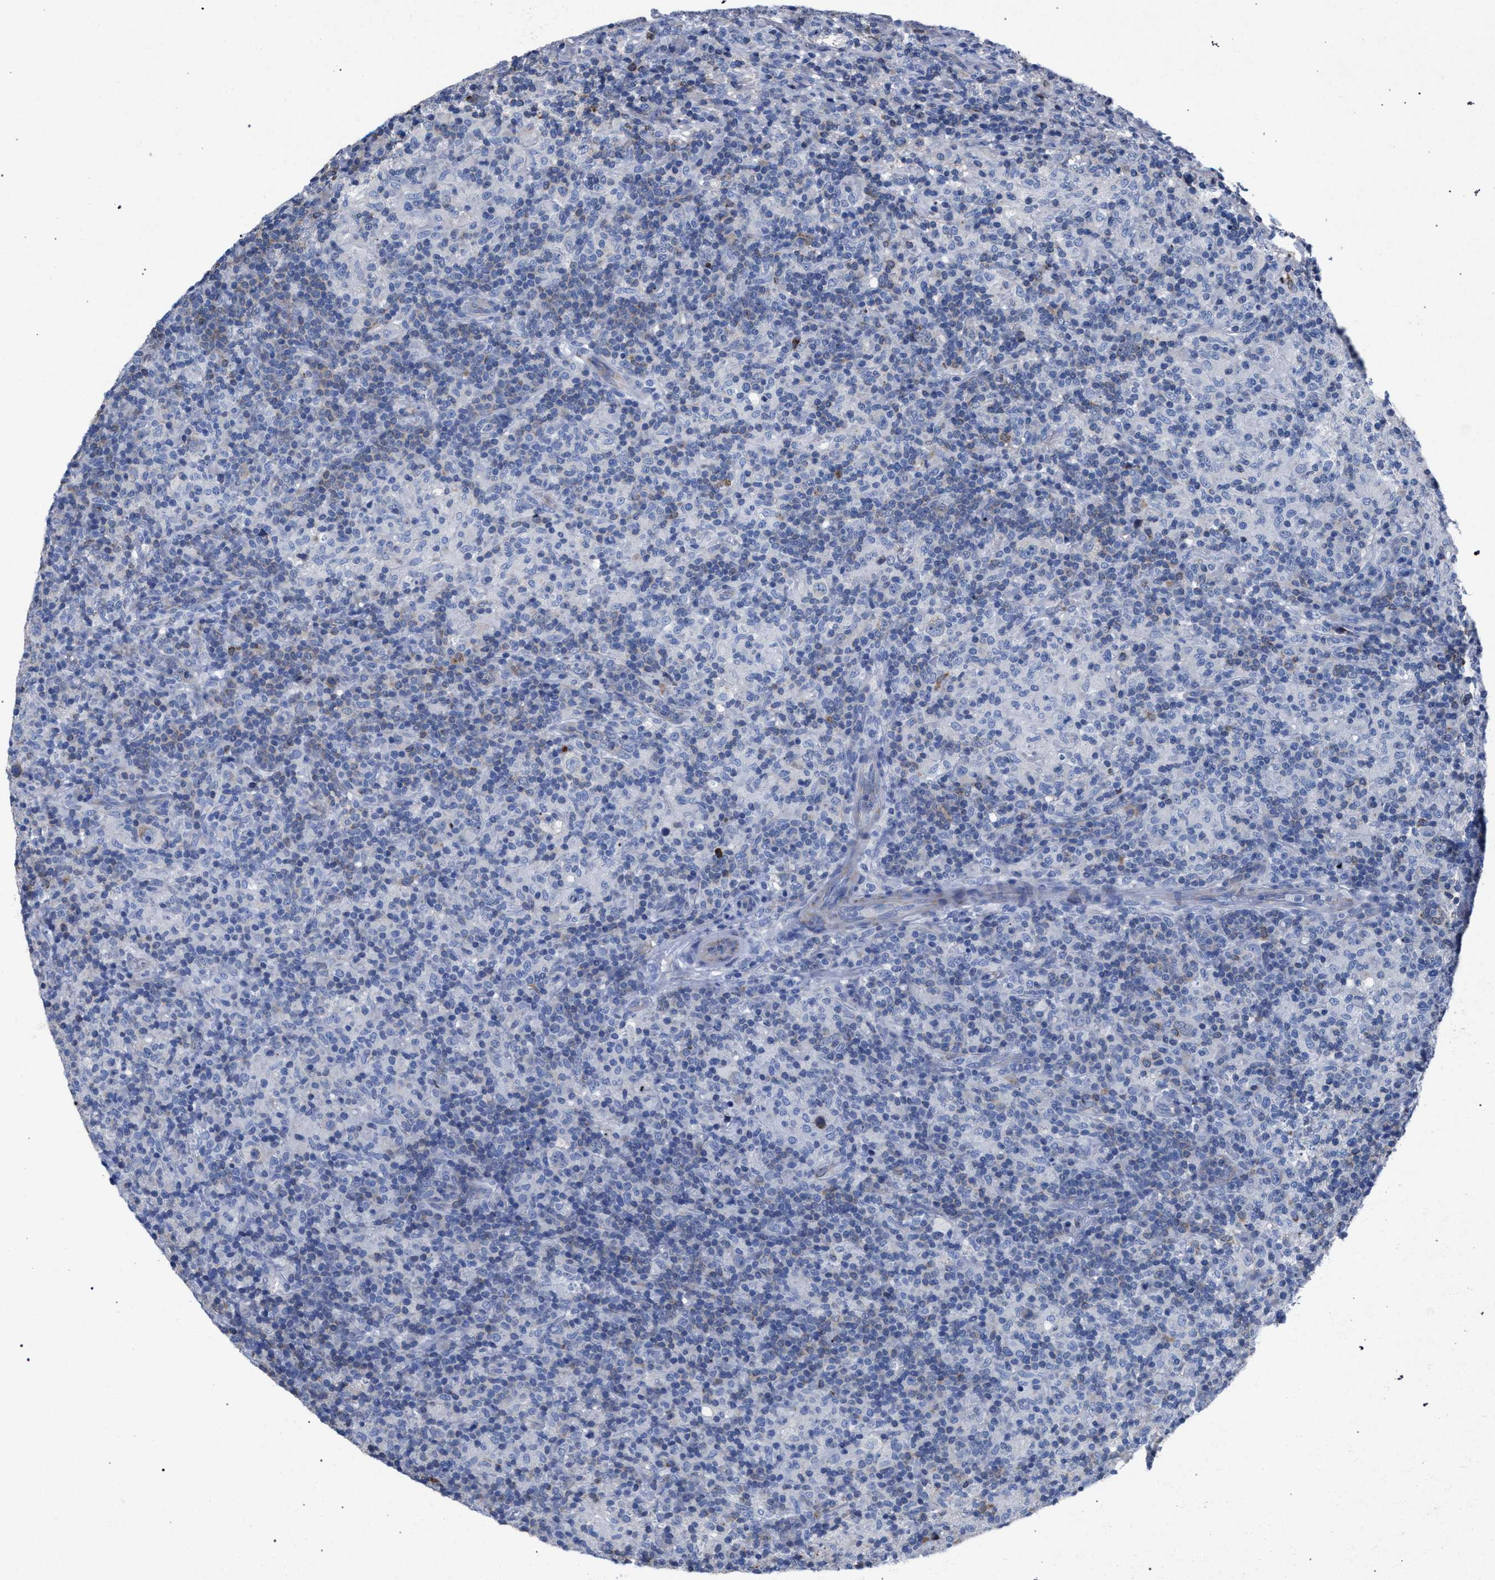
{"staining": {"intensity": "negative", "quantity": "none", "location": "none"}, "tissue": "lymphoma", "cell_type": "Tumor cells", "image_type": "cancer", "snomed": [{"axis": "morphology", "description": "Hodgkin's disease, NOS"}, {"axis": "topography", "description": "Lymph node"}], "caption": "High magnification brightfield microscopy of lymphoma stained with DAB (brown) and counterstained with hematoxylin (blue): tumor cells show no significant positivity.", "gene": "CRYZ", "patient": {"sex": "male", "age": 70}}